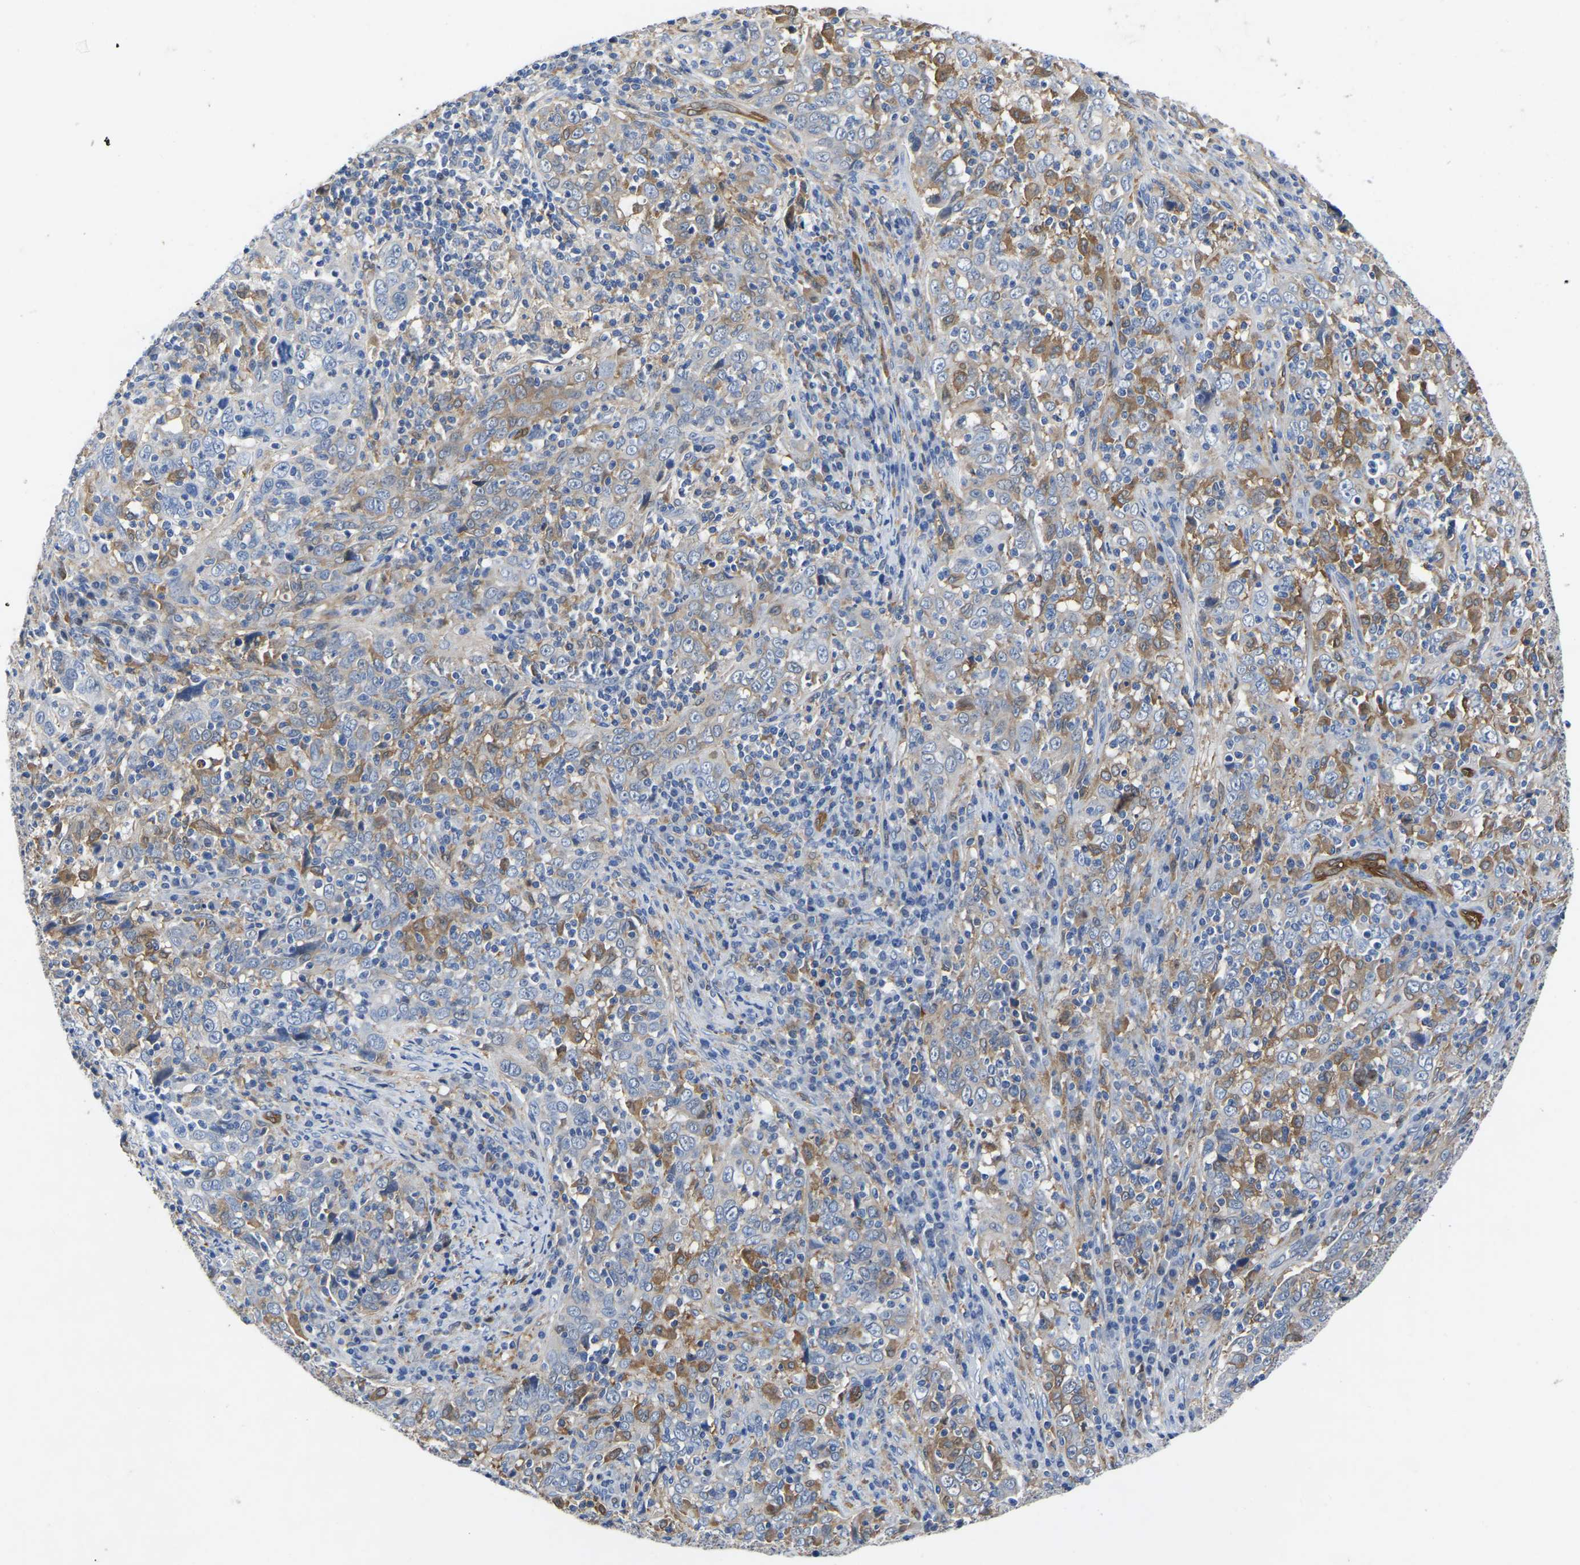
{"staining": {"intensity": "negative", "quantity": "none", "location": "none"}, "tissue": "cervical cancer", "cell_type": "Tumor cells", "image_type": "cancer", "snomed": [{"axis": "morphology", "description": "Squamous cell carcinoma, NOS"}, {"axis": "topography", "description": "Cervix"}], "caption": "Immunohistochemistry image of neoplastic tissue: cervical cancer (squamous cell carcinoma) stained with DAB reveals no significant protein staining in tumor cells.", "gene": "ATG2B", "patient": {"sex": "female", "age": 46}}